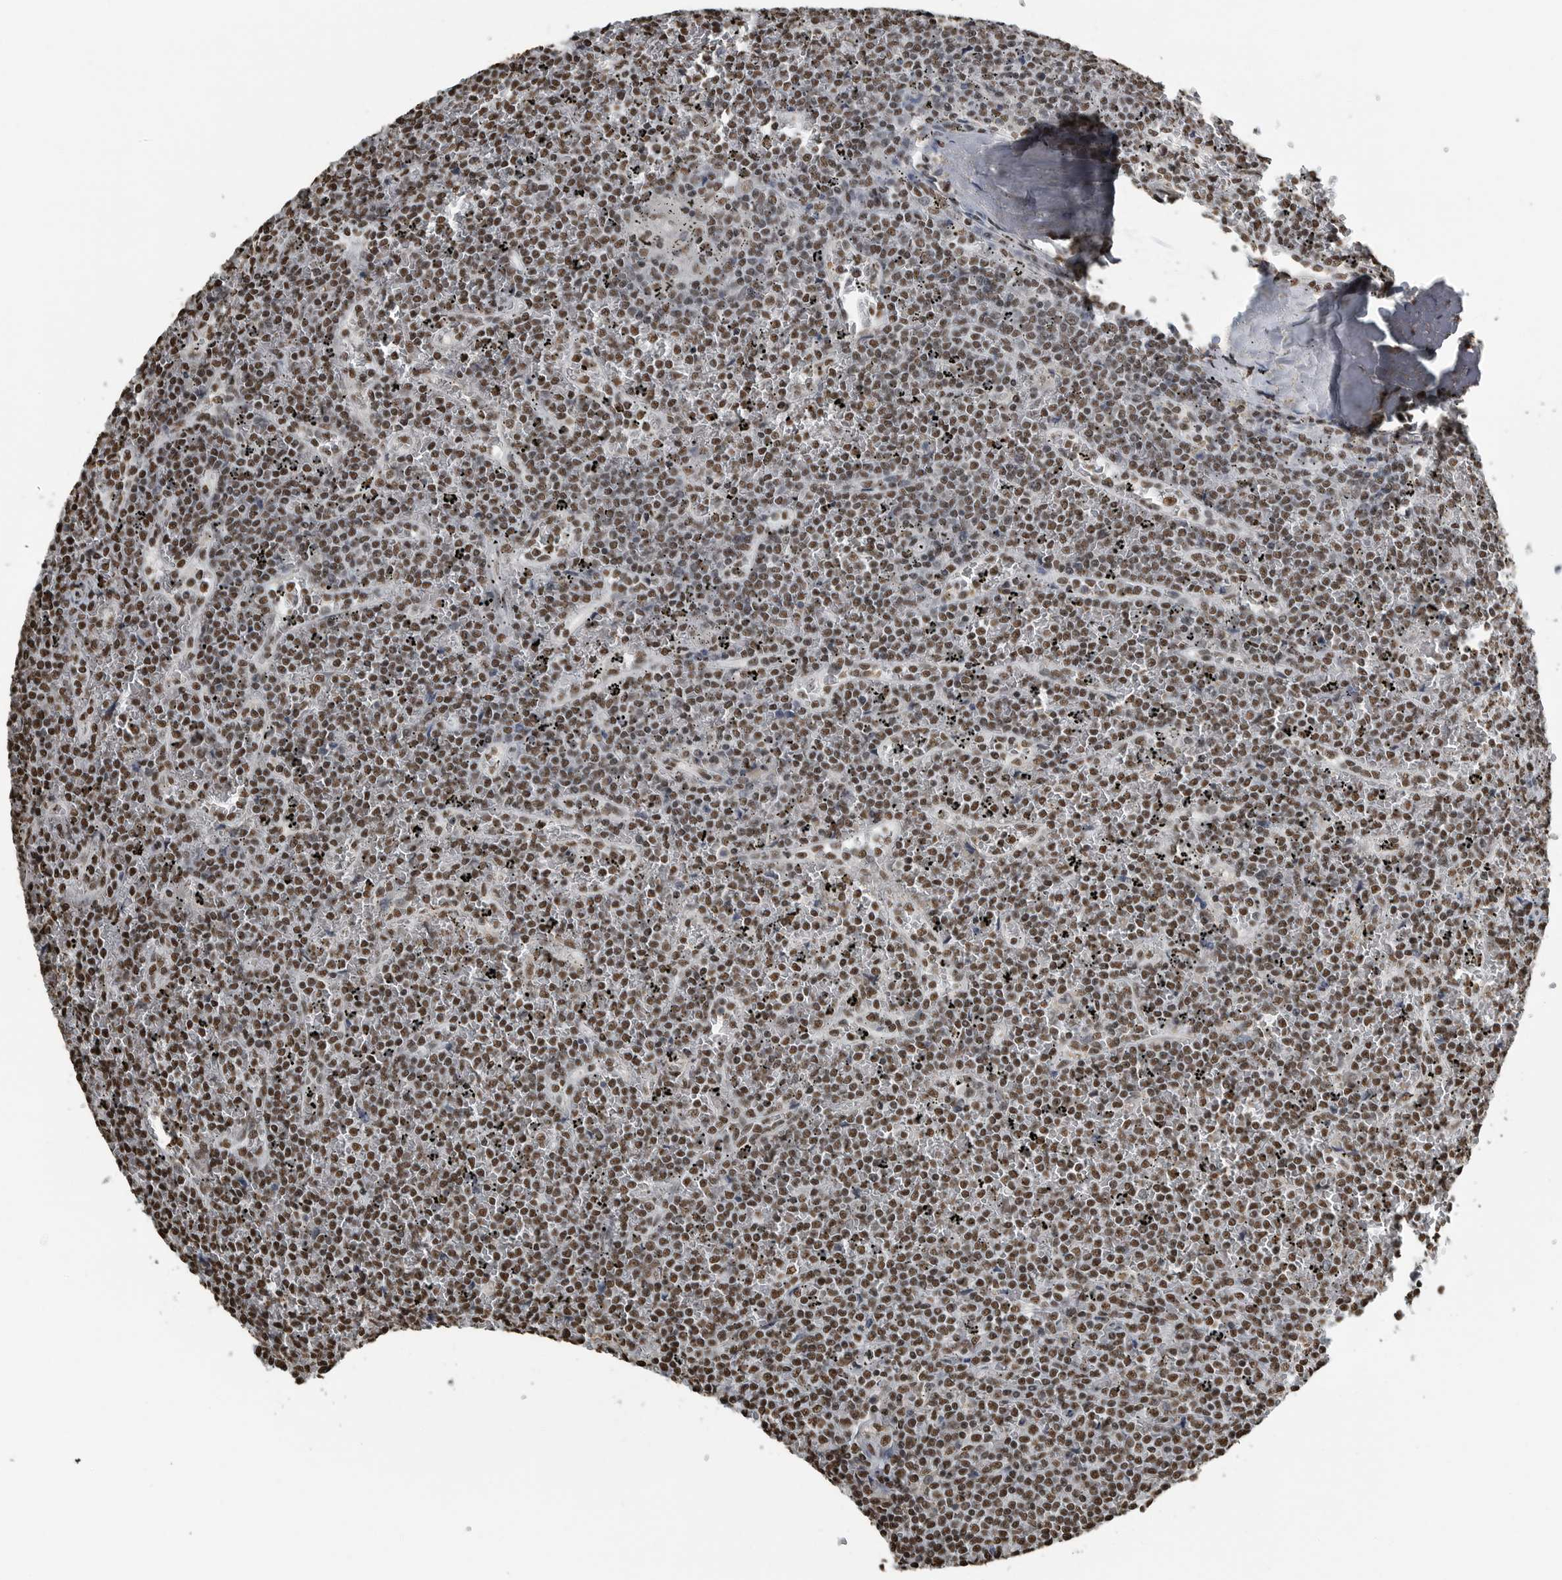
{"staining": {"intensity": "moderate", "quantity": ">75%", "location": "nuclear"}, "tissue": "lymphoma", "cell_type": "Tumor cells", "image_type": "cancer", "snomed": [{"axis": "morphology", "description": "Malignant lymphoma, non-Hodgkin's type, Low grade"}, {"axis": "topography", "description": "Spleen"}], "caption": "A photomicrograph showing moderate nuclear positivity in approximately >75% of tumor cells in lymphoma, as visualized by brown immunohistochemical staining.", "gene": "TGS1", "patient": {"sex": "female", "age": 19}}